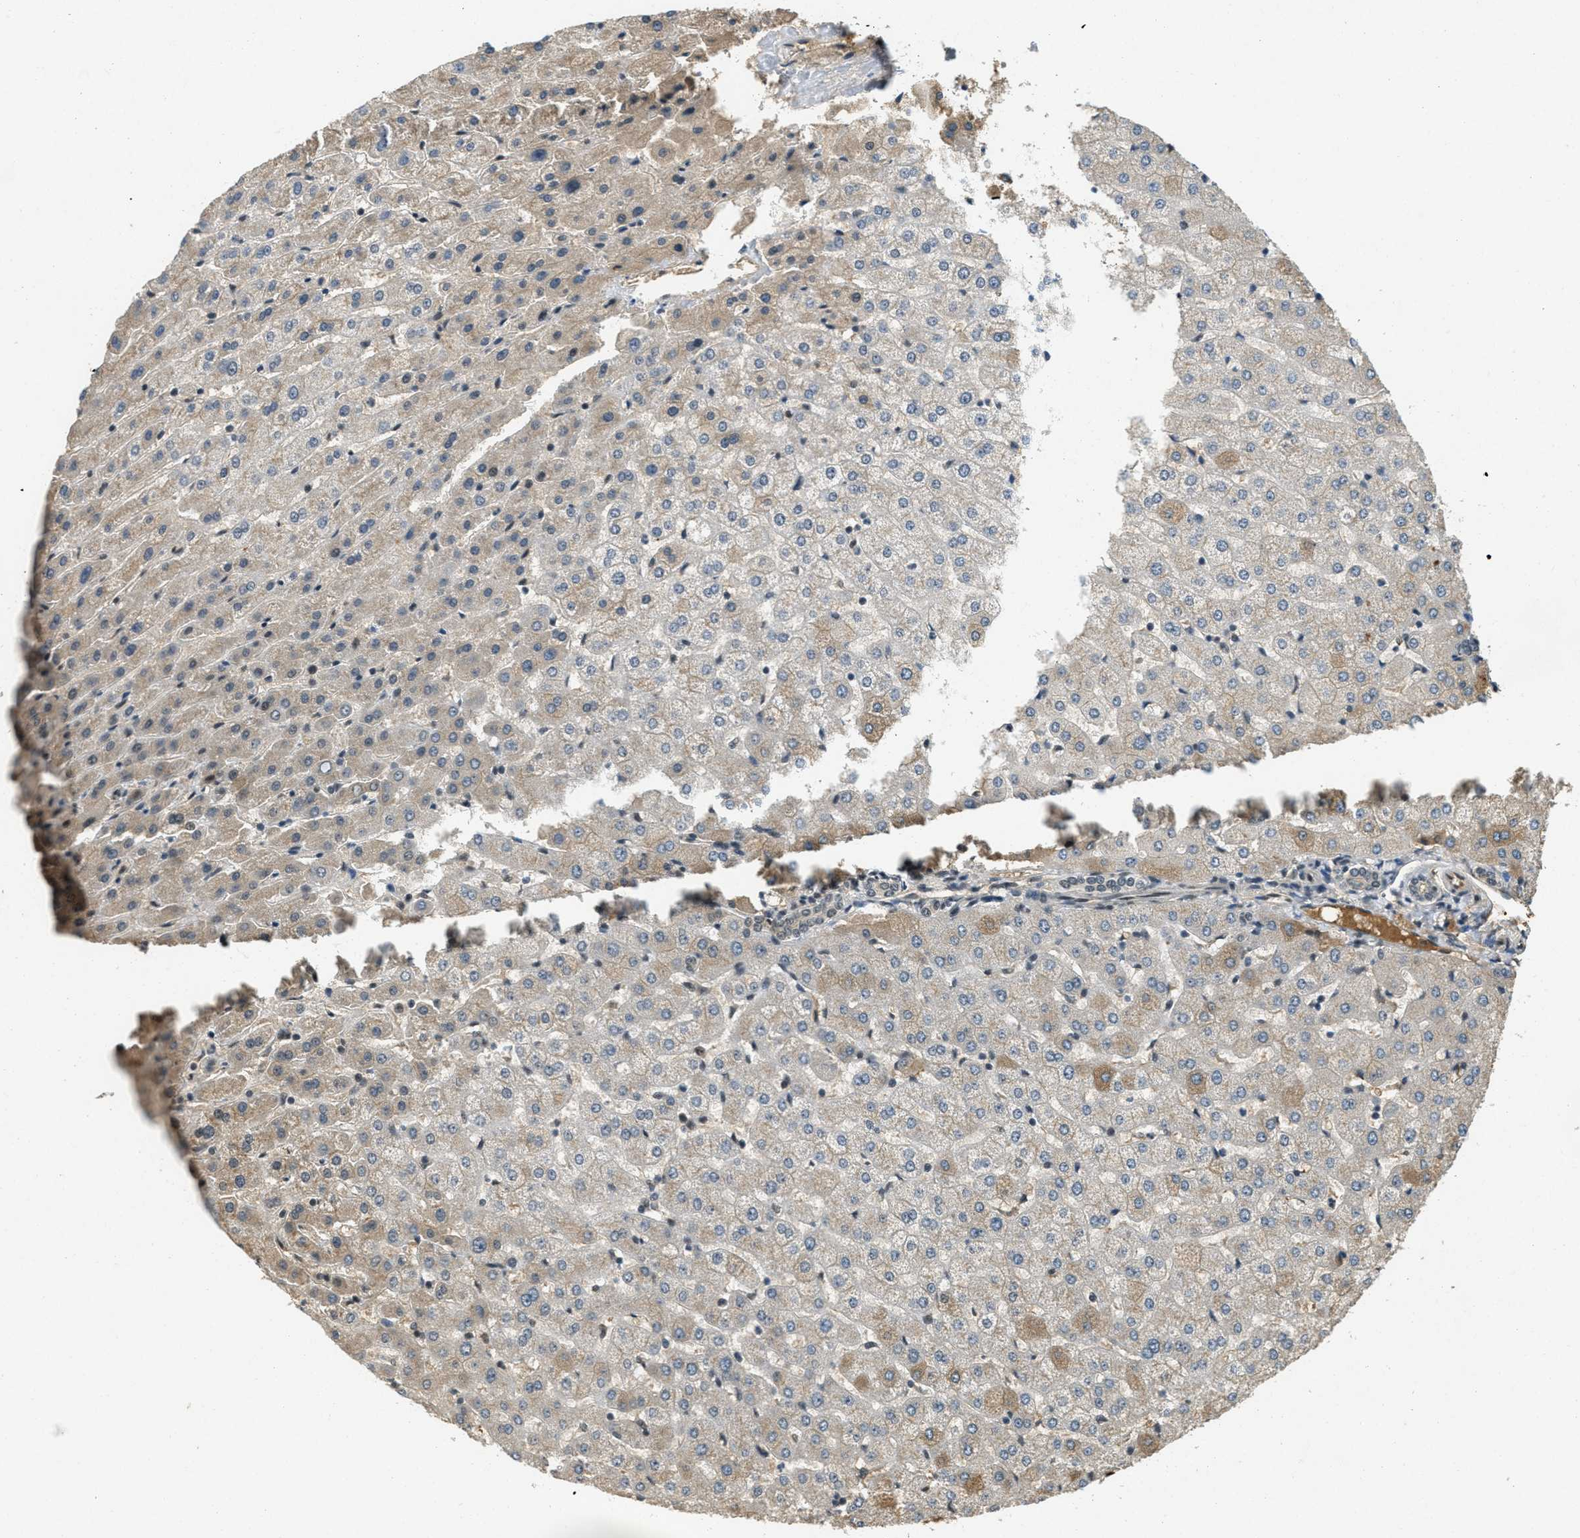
{"staining": {"intensity": "weak", "quantity": ">75%", "location": "cytoplasmic/membranous"}, "tissue": "liver", "cell_type": "Cholangiocytes", "image_type": "normal", "snomed": [{"axis": "morphology", "description": "Normal tissue, NOS"}, {"axis": "morphology", "description": "Fibrosis, NOS"}, {"axis": "topography", "description": "Liver"}], "caption": "This histopathology image demonstrates immunohistochemistry (IHC) staining of unremarkable human liver, with low weak cytoplasmic/membranous expression in about >75% of cholangiocytes.", "gene": "ZNF148", "patient": {"sex": "female", "age": 29}}